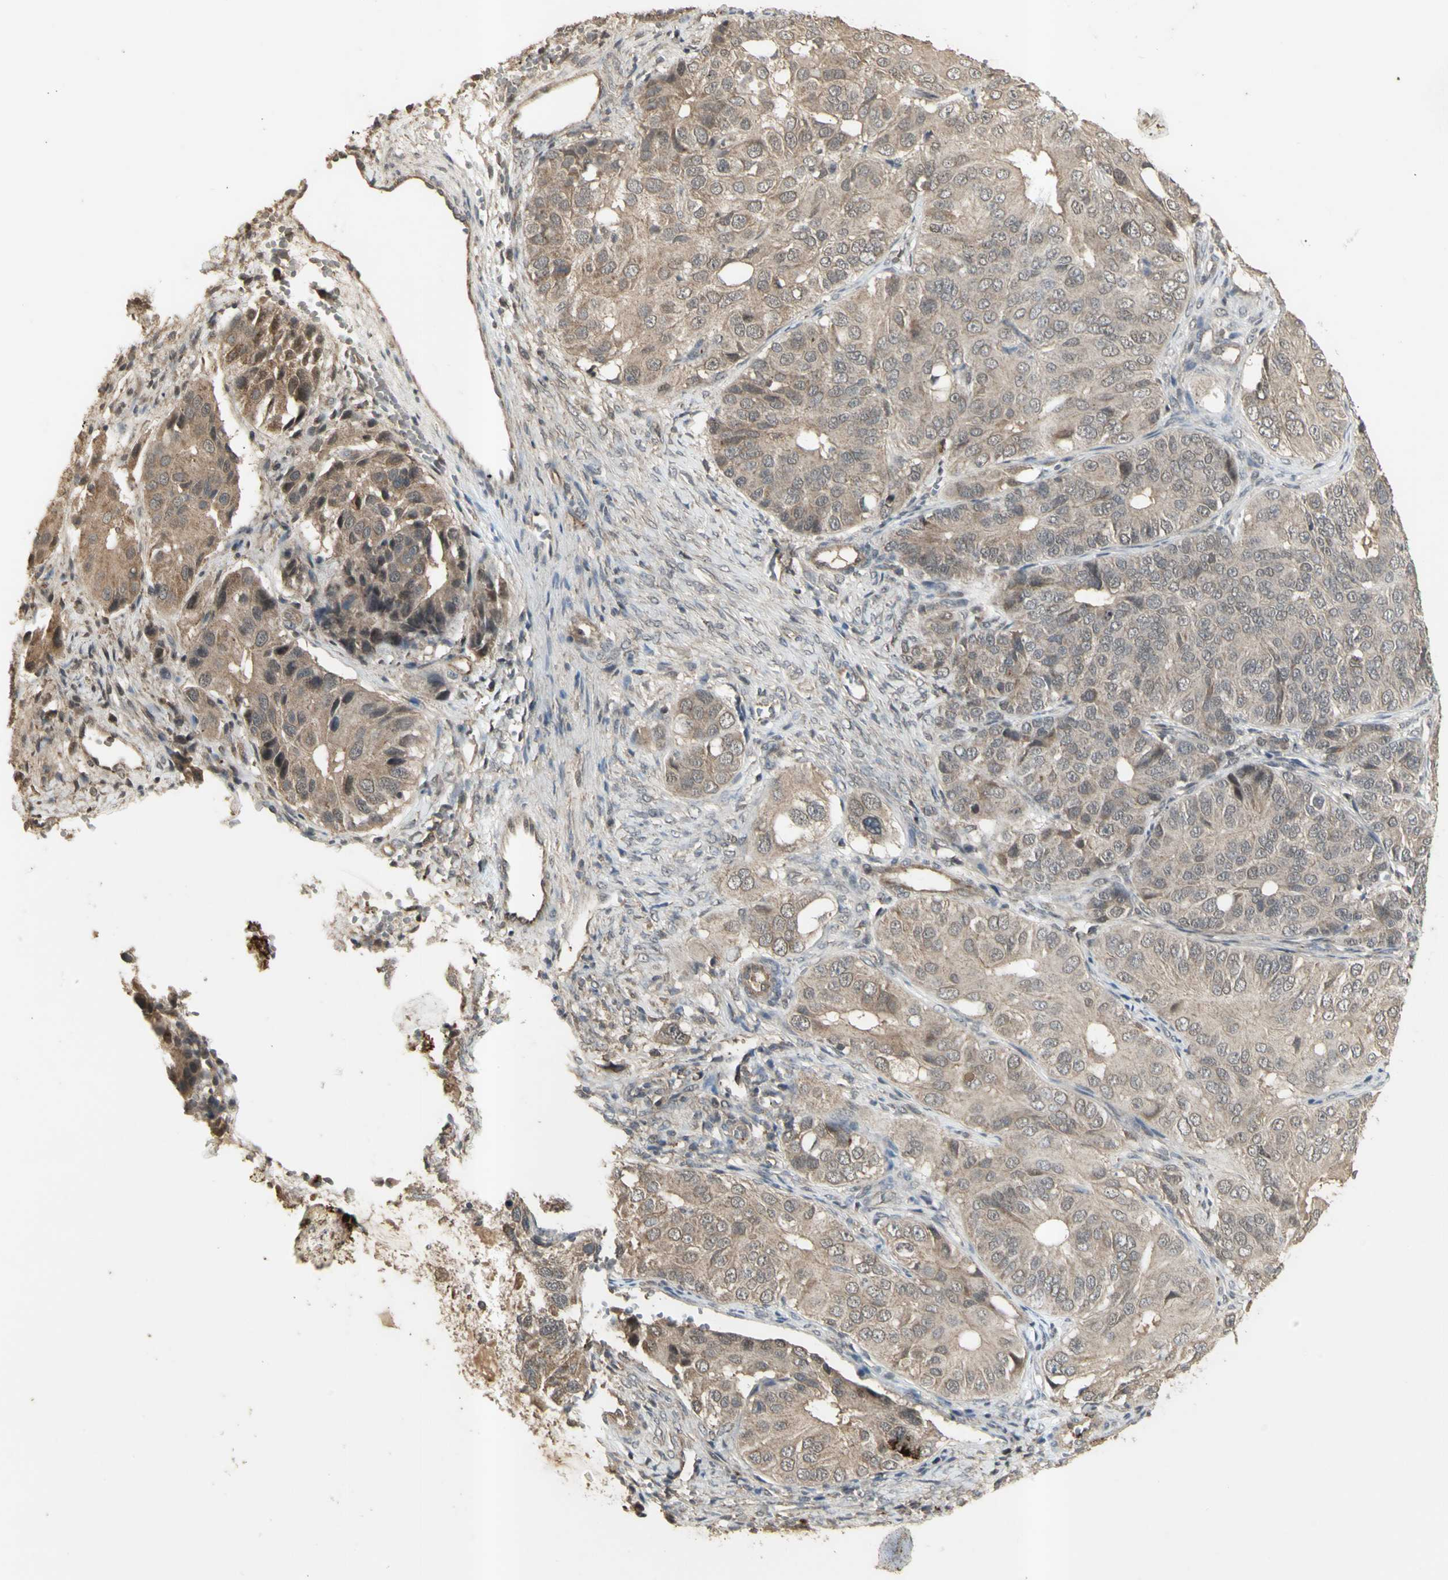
{"staining": {"intensity": "weak", "quantity": ">75%", "location": "cytoplasmic/membranous,nuclear"}, "tissue": "ovarian cancer", "cell_type": "Tumor cells", "image_type": "cancer", "snomed": [{"axis": "morphology", "description": "Carcinoma, endometroid"}, {"axis": "topography", "description": "Ovary"}], "caption": "Immunohistochemical staining of ovarian cancer shows low levels of weak cytoplasmic/membranous and nuclear protein staining in about >75% of tumor cells.", "gene": "ALOX12", "patient": {"sex": "female", "age": 51}}